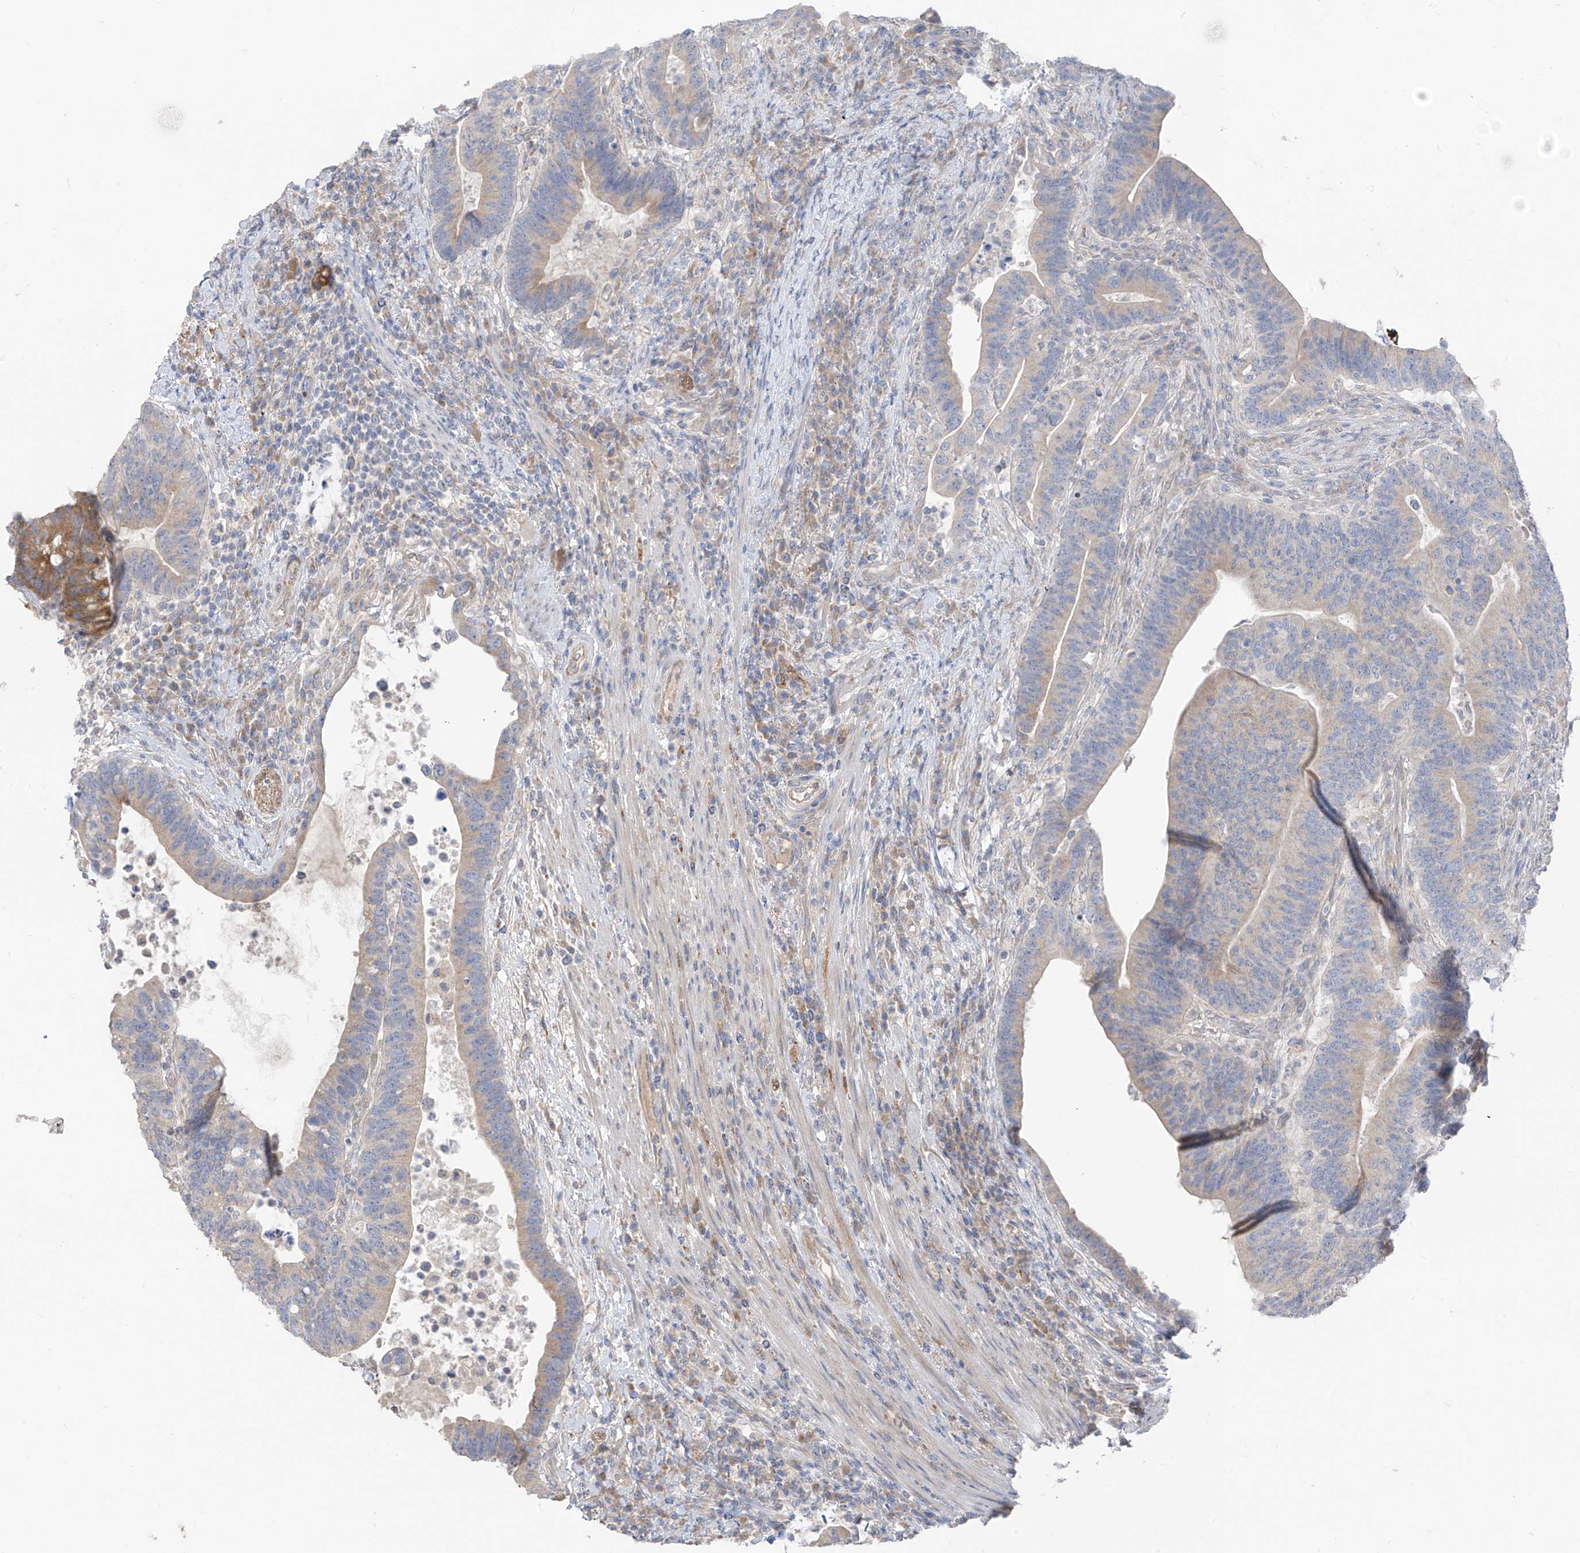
{"staining": {"intensity": "moderate", "quantity": "<25%", "location": "cytoplasmic/membranous"}, "tissue": "colorectal cancer", "cell_type": "Tumor cells", "image_type": "cancer", "snomed": [{"axis": "morphology", "description": "Adenocarcinoma, NOS"}, {"axis": "topography", "description": "Colon"}], "caption": "A brown stain highlights moderate cytoplasmic/membranous expression of a protein in human adenocarcinoma (colorectal) tumor cells.", "gene": "NALCN", "patient": {"sex": "female", "age": 66}}